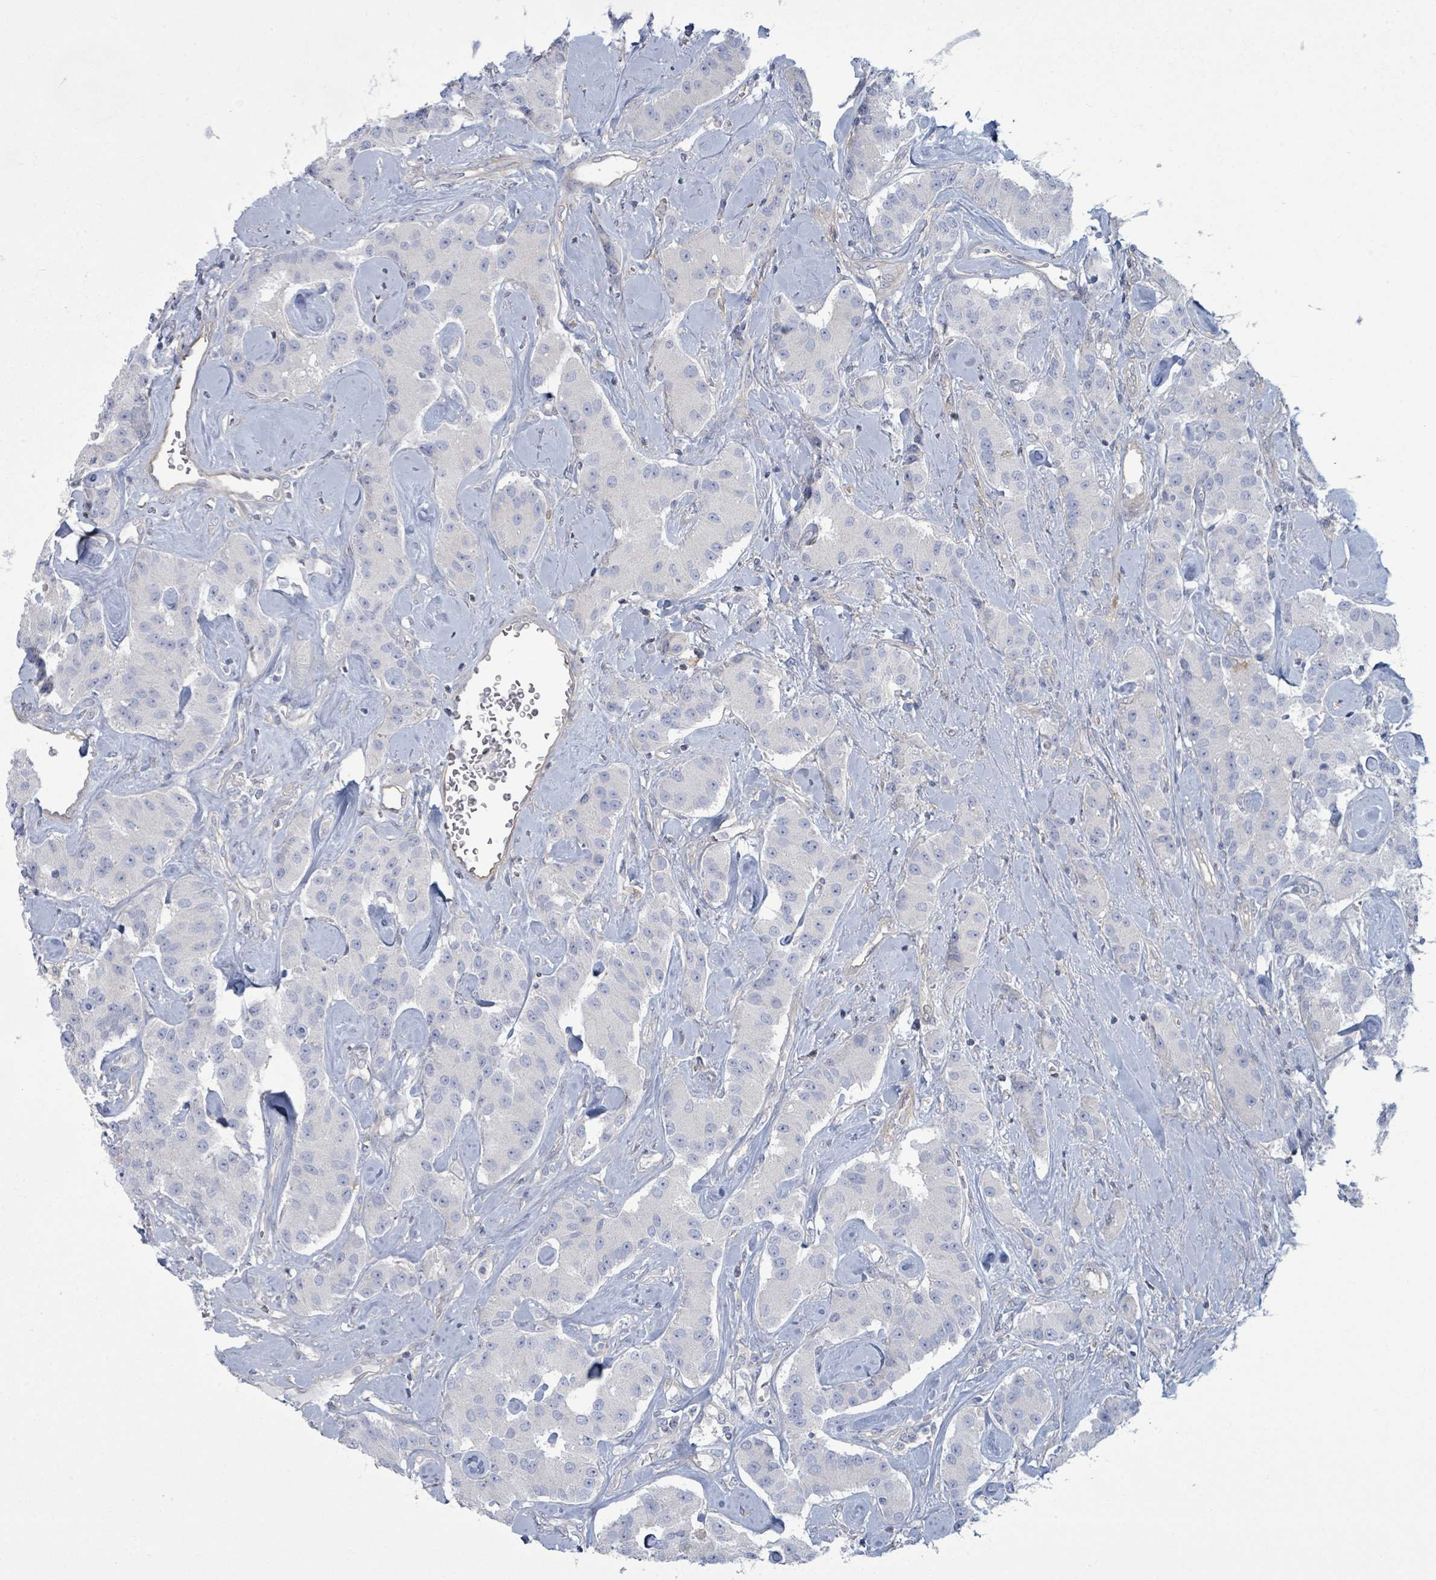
{"staining": {"intensity": "negative", "quantity": "none", "location": "none"}, "tissue": "carcinoid", "cell_type": "Tumor cells", "image_type": "cancer", "snomed": [{"axis": "morphology", "description": "Carcinoid, malignant, NOS"}, {"axis": "topography", "description": "Pancreas"}], "caption": "This is a histopathology image of immunohistochemistry (IHC) staining of carcinoid, which shows no positivity in tumor cells. (DAB IHC, high magnification).", "gene": "COL13A1", "patient": {"sex": "male", "age": 41}}